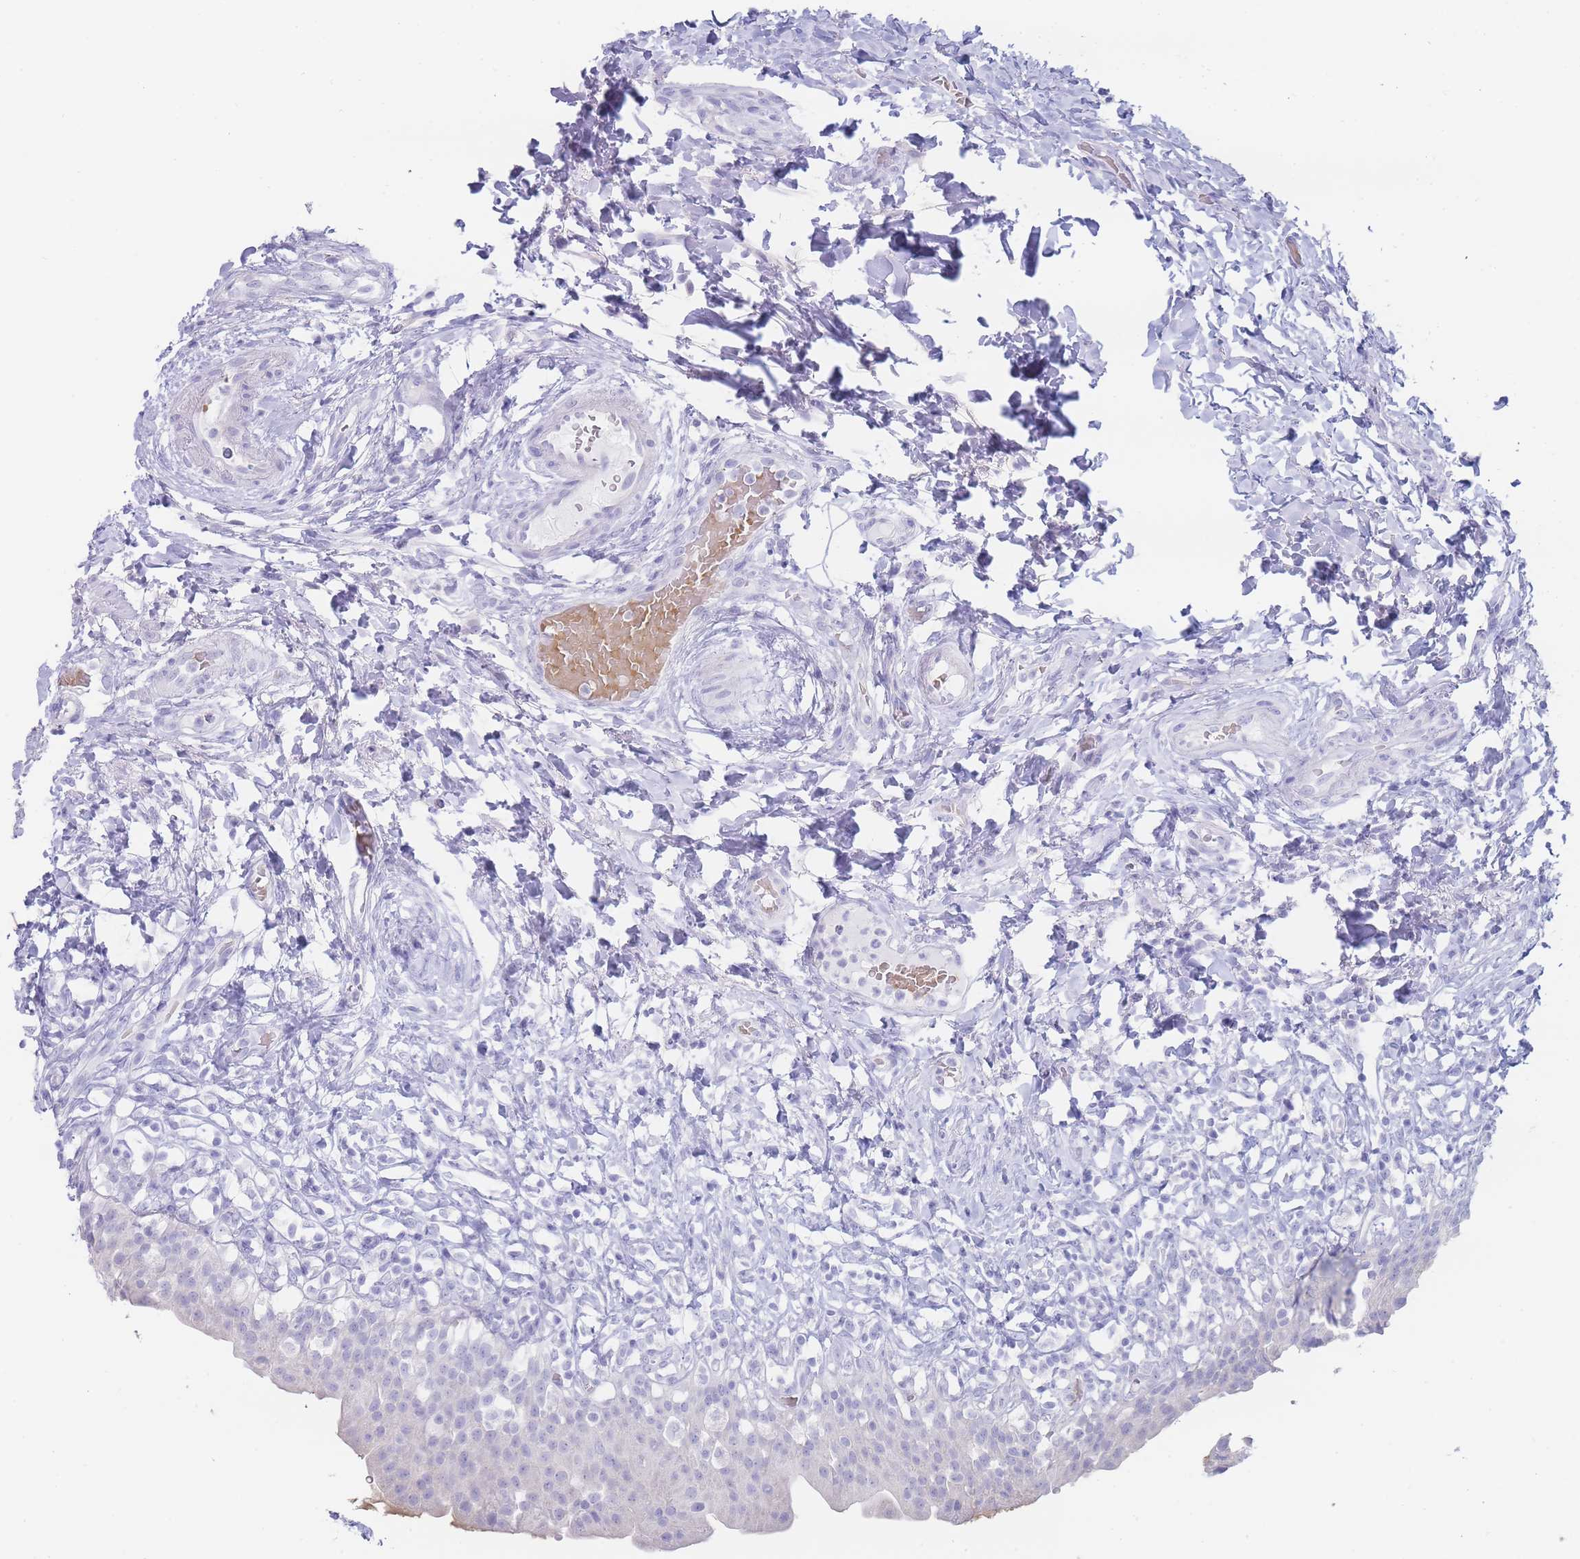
{"staining": {"intensity": "negative", "quantity": "none", "location": "none"}, "tissue": "urinary bladder", "cell_type": "Urothelial cells", "image_type": "normal", "snomed": [{"axis": "morphology", "description": "Normal tissue, NOS"}, {"axis": "morphology", "description": "Inflammation, NOS"}, {"axis": "topography", "description": "Urinary bladder"}], "caption": "A micrograph of human urinary bladder is negative for staining in urothelial cells. (DAB immunohistochemistry, high magnification).", "gene": "ENSG00000284931", "patient": {"sex": "male", "age": 64}}